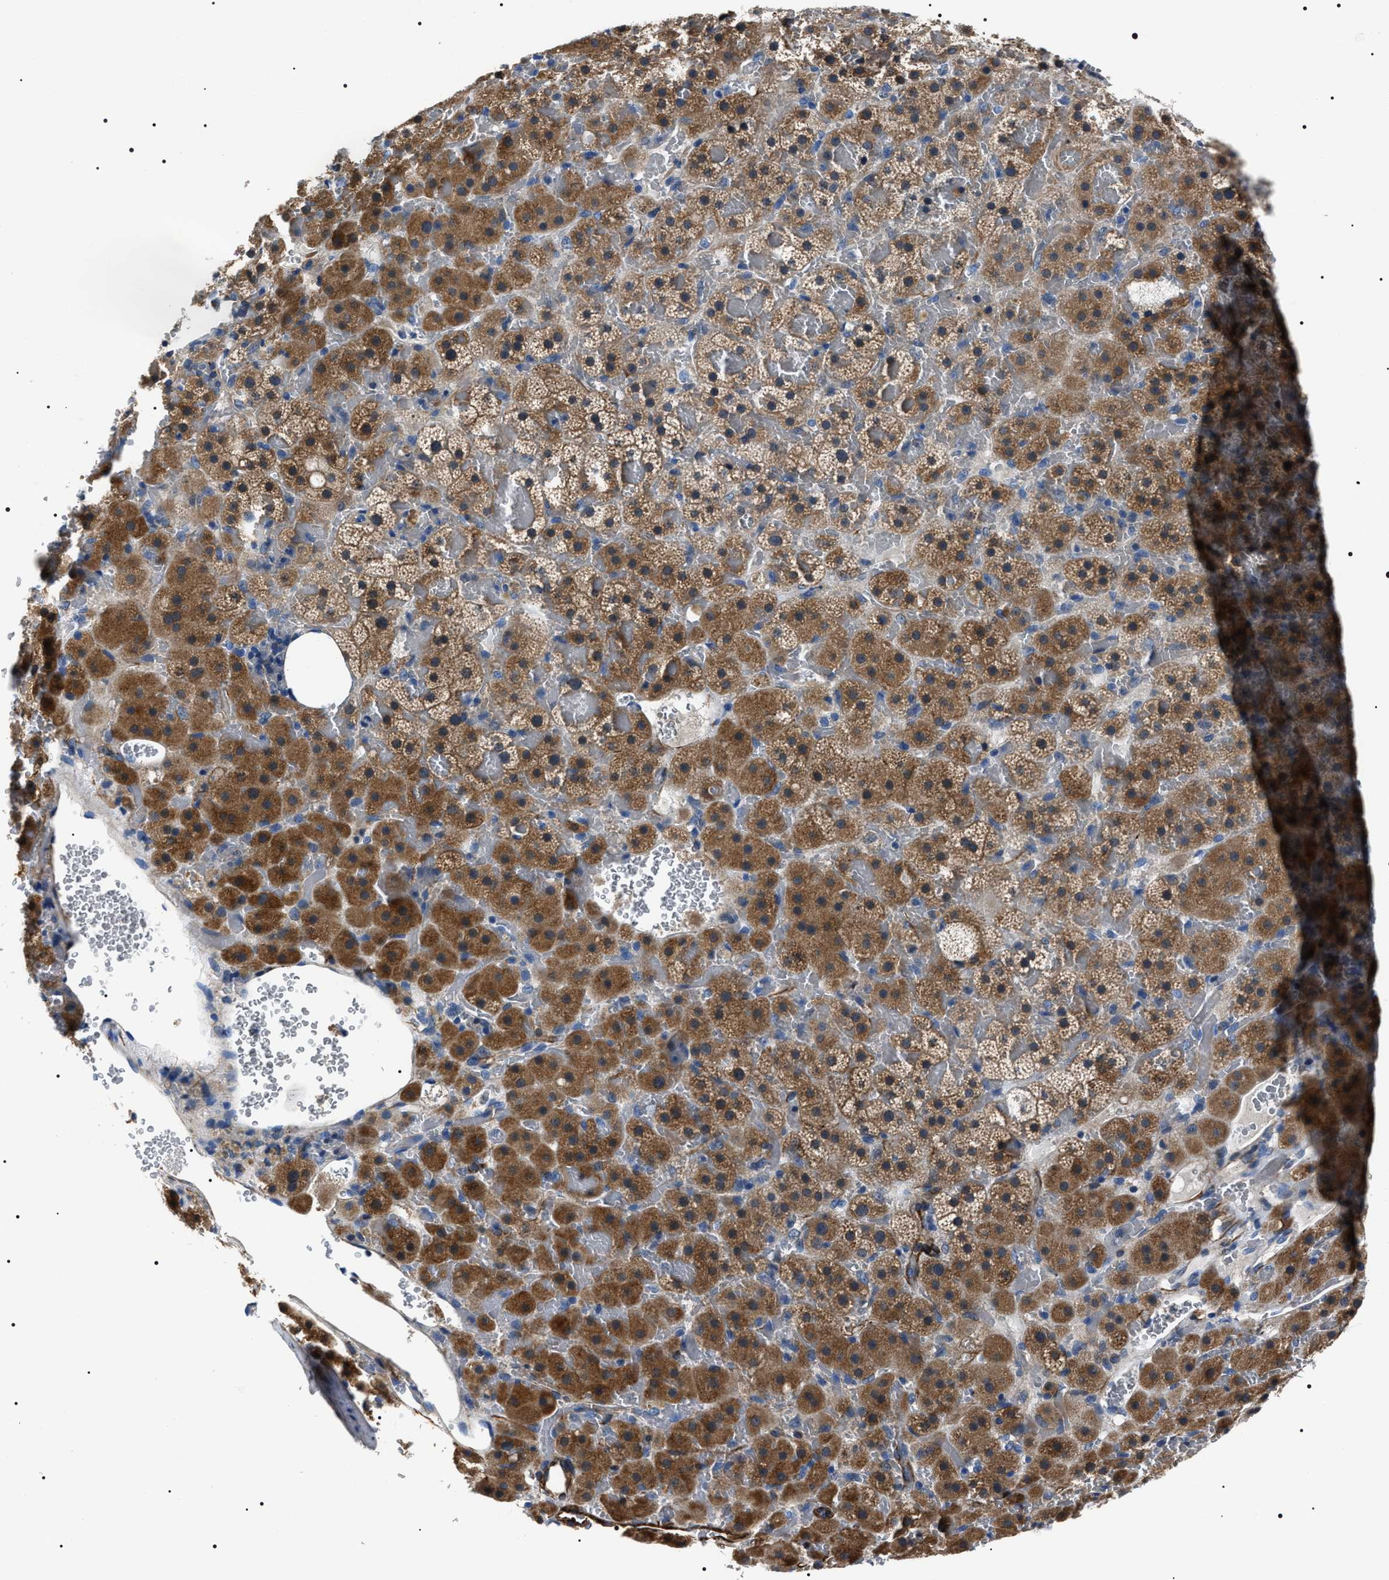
{"staining": {"intensity": "moderate", "quantity": ">75%", "location": "cytoplasmic/membranous"}, "tissue": "adrenal gland", "cell_type": "Glandular cells", "image_type": "normal", "snomed": [{"axis": "morphology", "description": "Normal tissue, NOS"}, {"axis": "topography", "description": "Adrenal gland"}], "caption": "Protein staining of normal adrenal gland displays moderate cytoplasmic/membranous expression in approximately >75% of glandular cells.", "gene": "BAG2", "patient": {"sex": "female", "age": 59}}